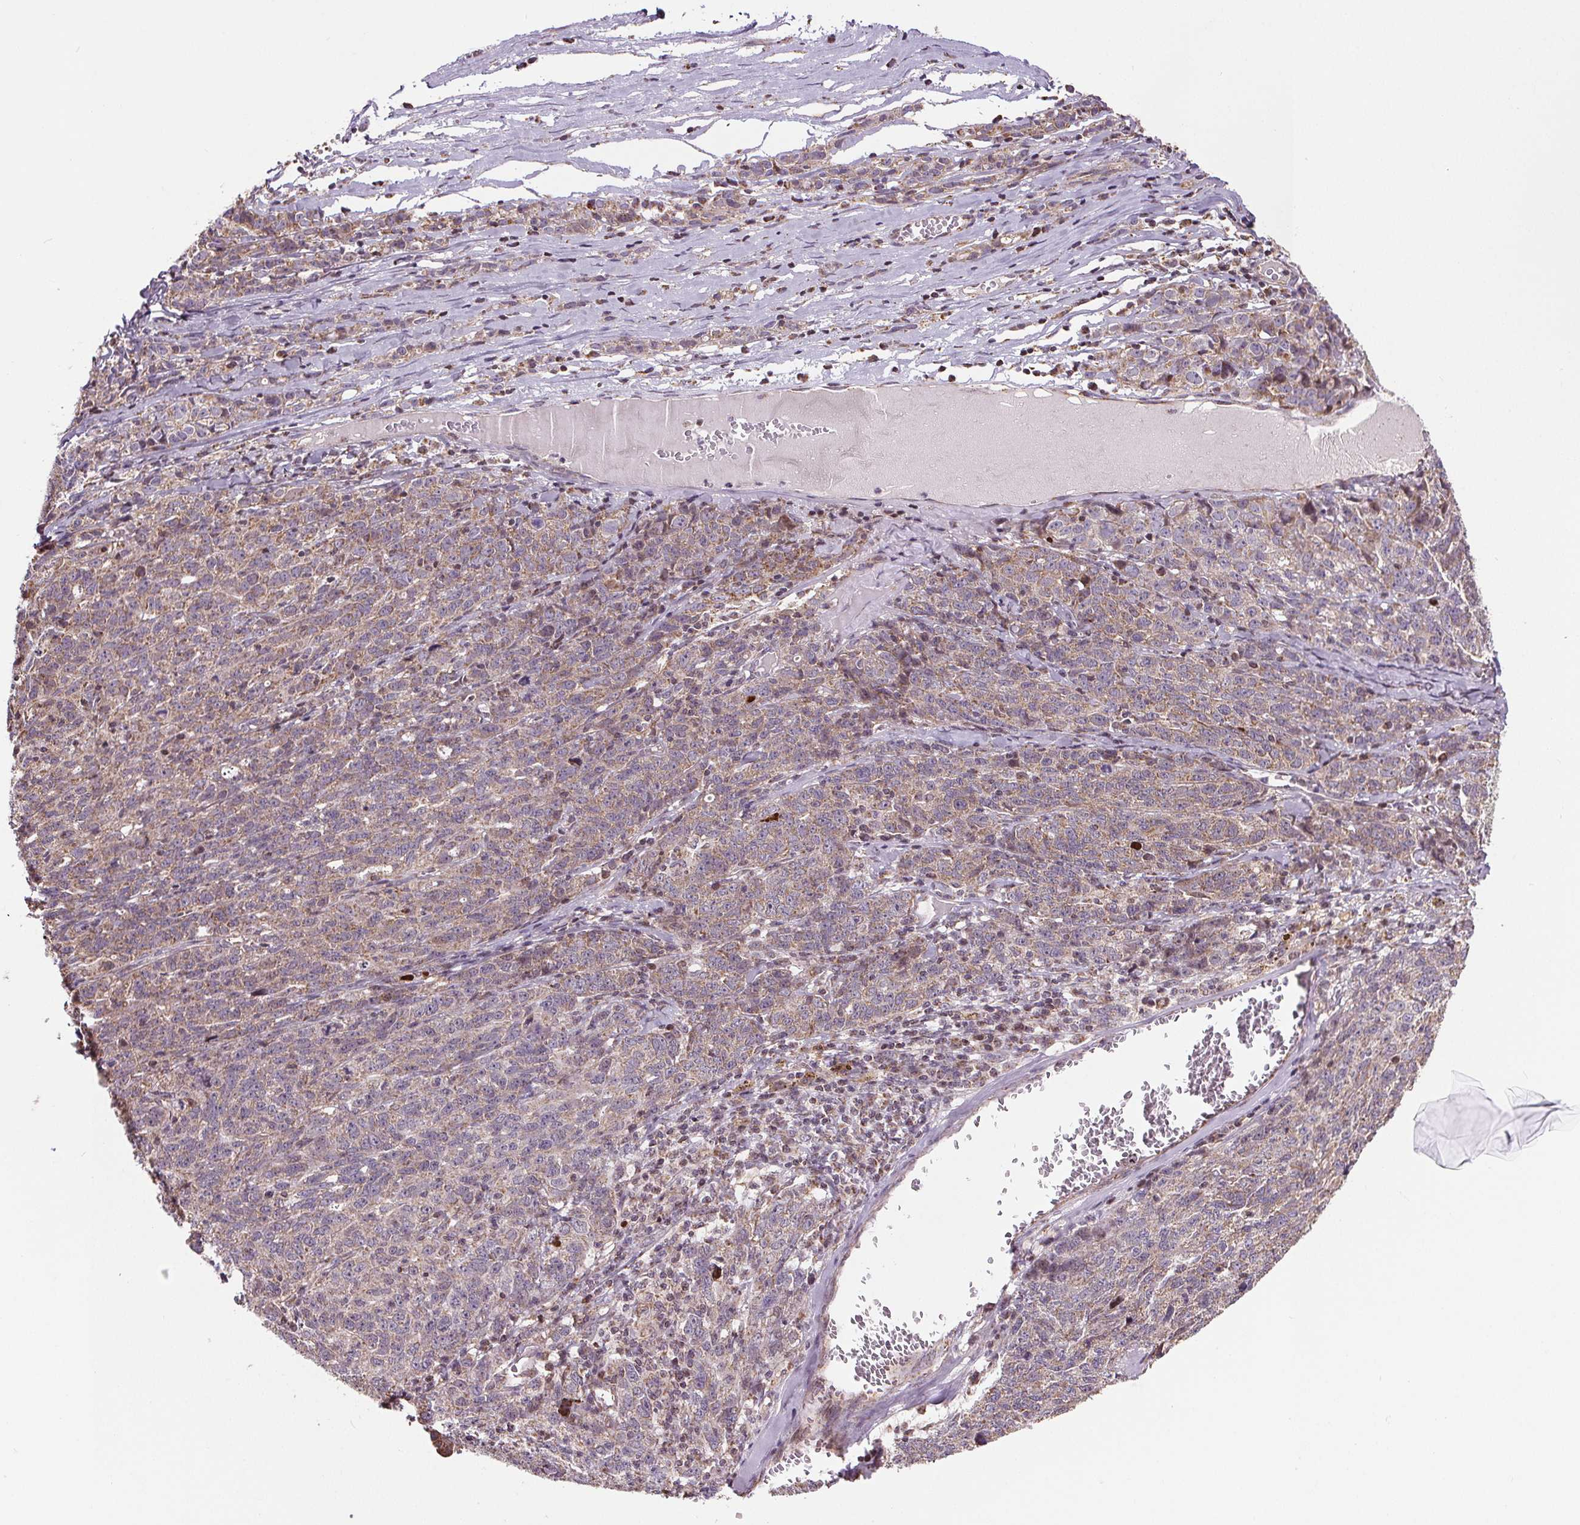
{"staining": {"intensity": "weak", "quantity": "25%-75%", "location": "cytoplasmic/membranous"}, "tissue": "ovarian cancer", "cell_type": "Tumor cells", "image_type": "cancer", "snomed": [{"axis": "morphology", "description": "Cystadenocarcinoma, serous, NOS"}, {"axis": "topography", "description": "Ovary"}], "caption": "A photomicrograph of human ovarian serous cystadenocarcinoma stained for a protein shows weak cytoplasmic/membranous brown staining in tumor cells.", "gene": "SUCLA2", "patient": {"sex": "female", "age": 71}}